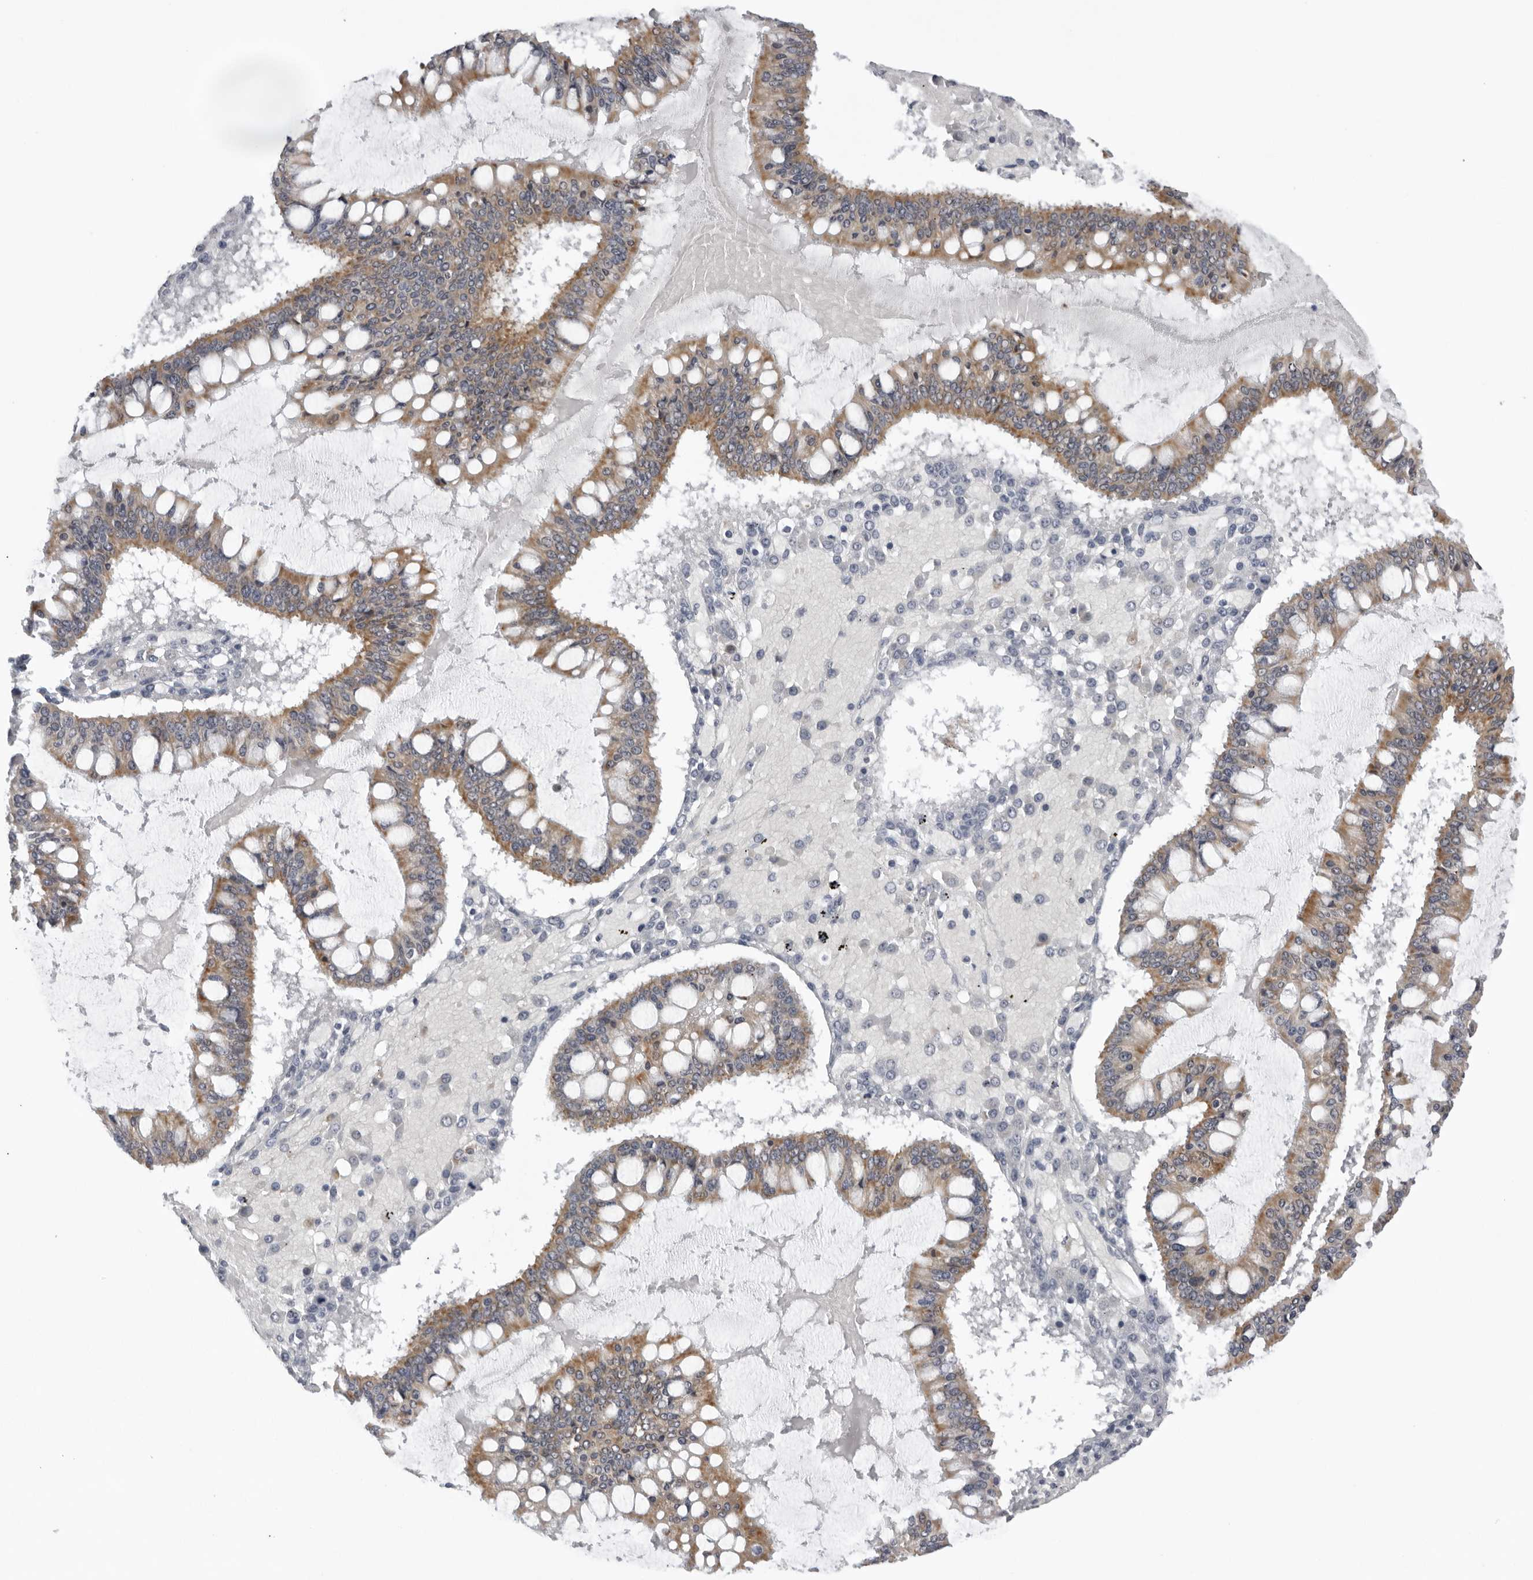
{"staining": {"intensity": "moderate", "quantity": ">75%", "location": "cytoplasmic/membranous"}, "tissue": "ovarian cancer", "cell_type": "Tumor cells", "image_type": "cancer", "snomed": [{"axis": "morphology", "description": "Cystadenocarcinoma, mucinous, NOS"}, {"axis": "topography", "description": "Ovary"}], "caption": "The histopathology image demonstrates immunohistochemical staining of ovarian cancer (mucinous cystadenocarcinoma). There is moderate cytoplasmic/membranous expression is seen in about >75% of tumor cells.", "gene": "CPT2", "patient": {"sex": "female", "age": 73}}